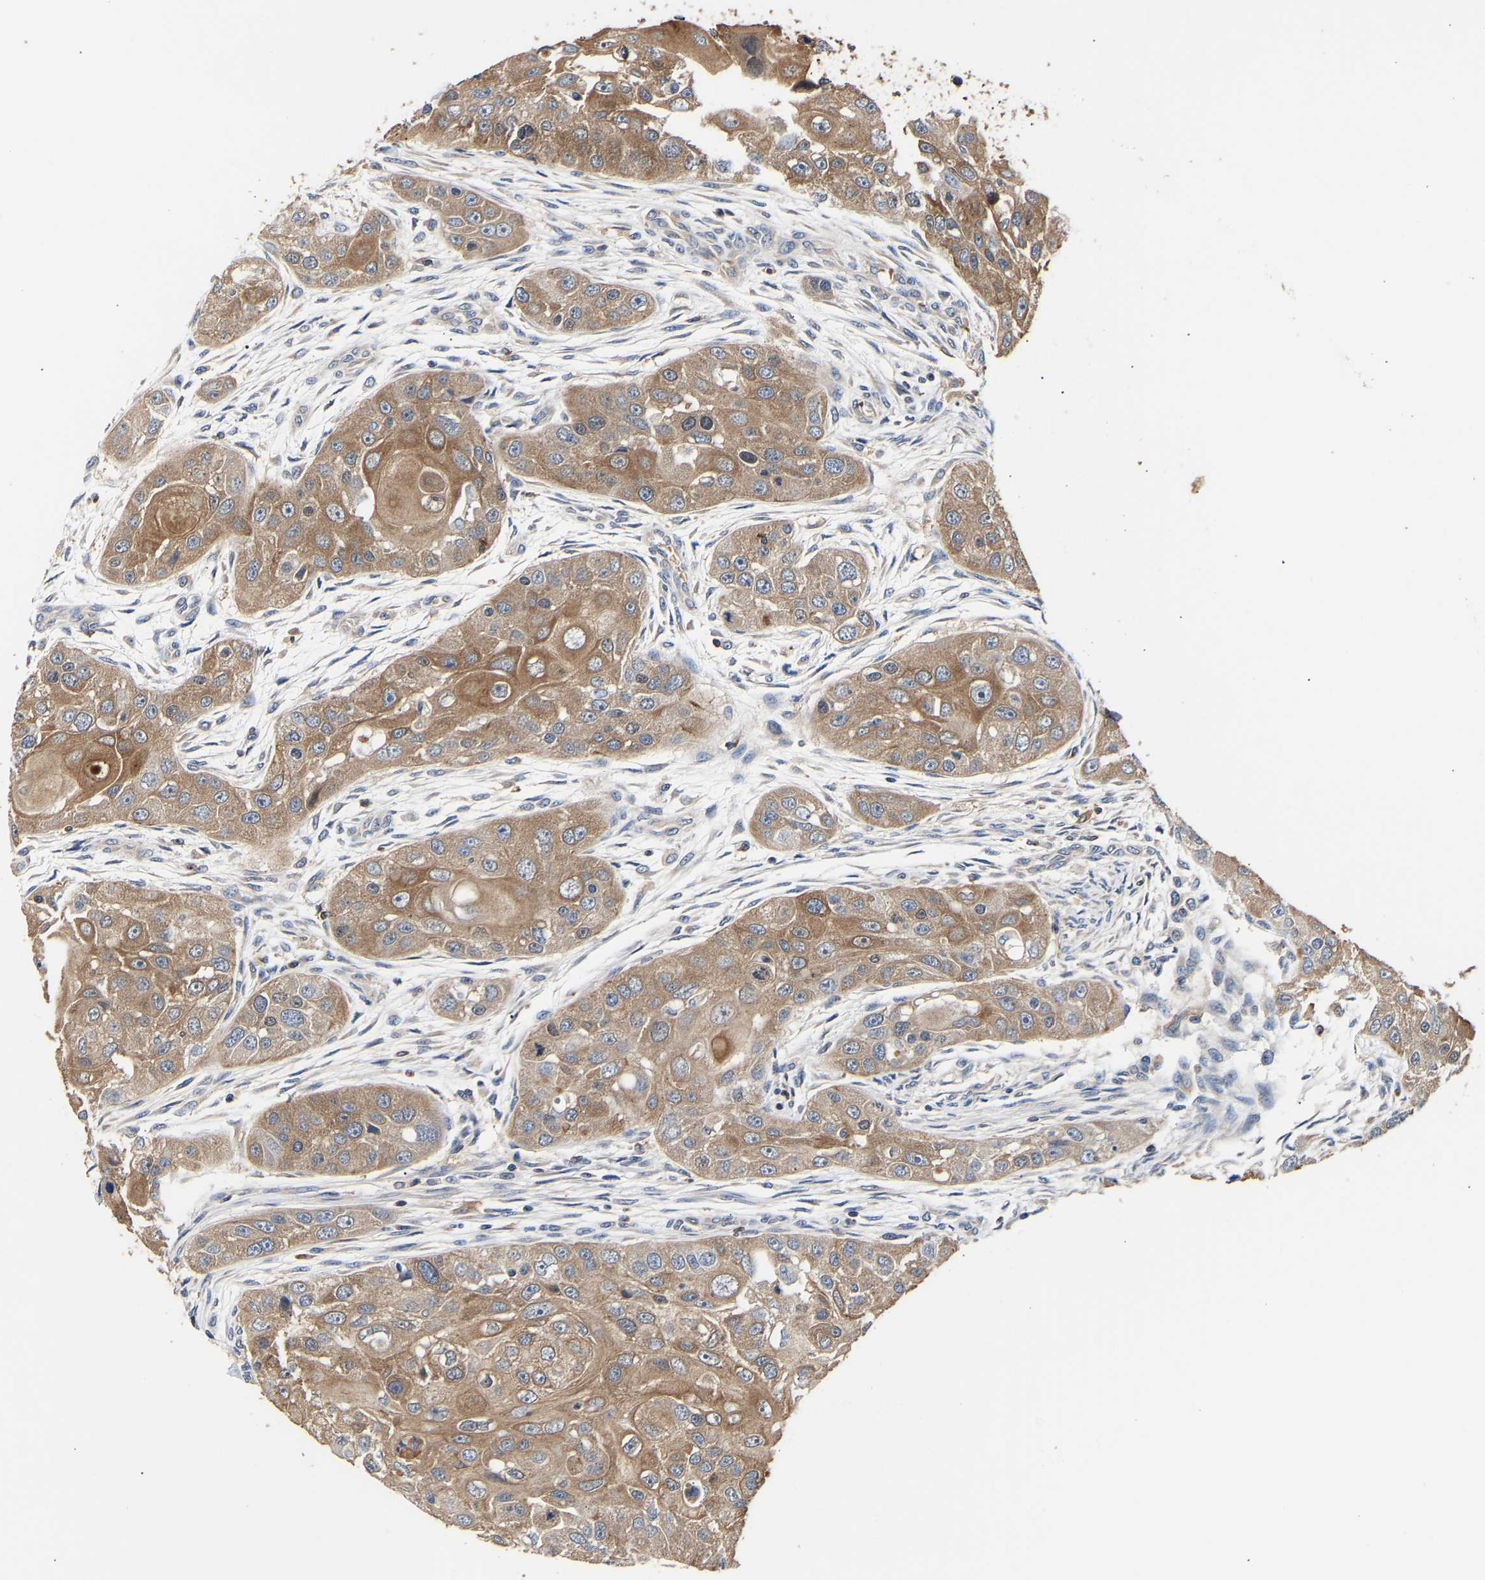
{"staining": {"intensity": "moderate", "quantity": ">75%", "location": "cytoplasmic/membranous"}, "tissue": "head and neck cancer", "cell_type": "Tumor cells", "image_type": "cancer", "snomed": [{"axis": "morphology", "description": "Normal tissue, NOS"}, {"axis": "morphology", "description": "Squamous cell carcinoma, NOS"}, {"axis": "topography", "description": "Skeletal muscle"}, {"axis": "topography", "description": "Head-Neck"}], "caption": "The immunohistochemical stain highlights moderate cytoplasmic/membranous positivity in tumor cells of head and neck cancer tissue. The protein is shown in brown color, while the nuclei are stained blue.", "gene": "LRBA", "patient": {"sex": "male", "age": 51}}